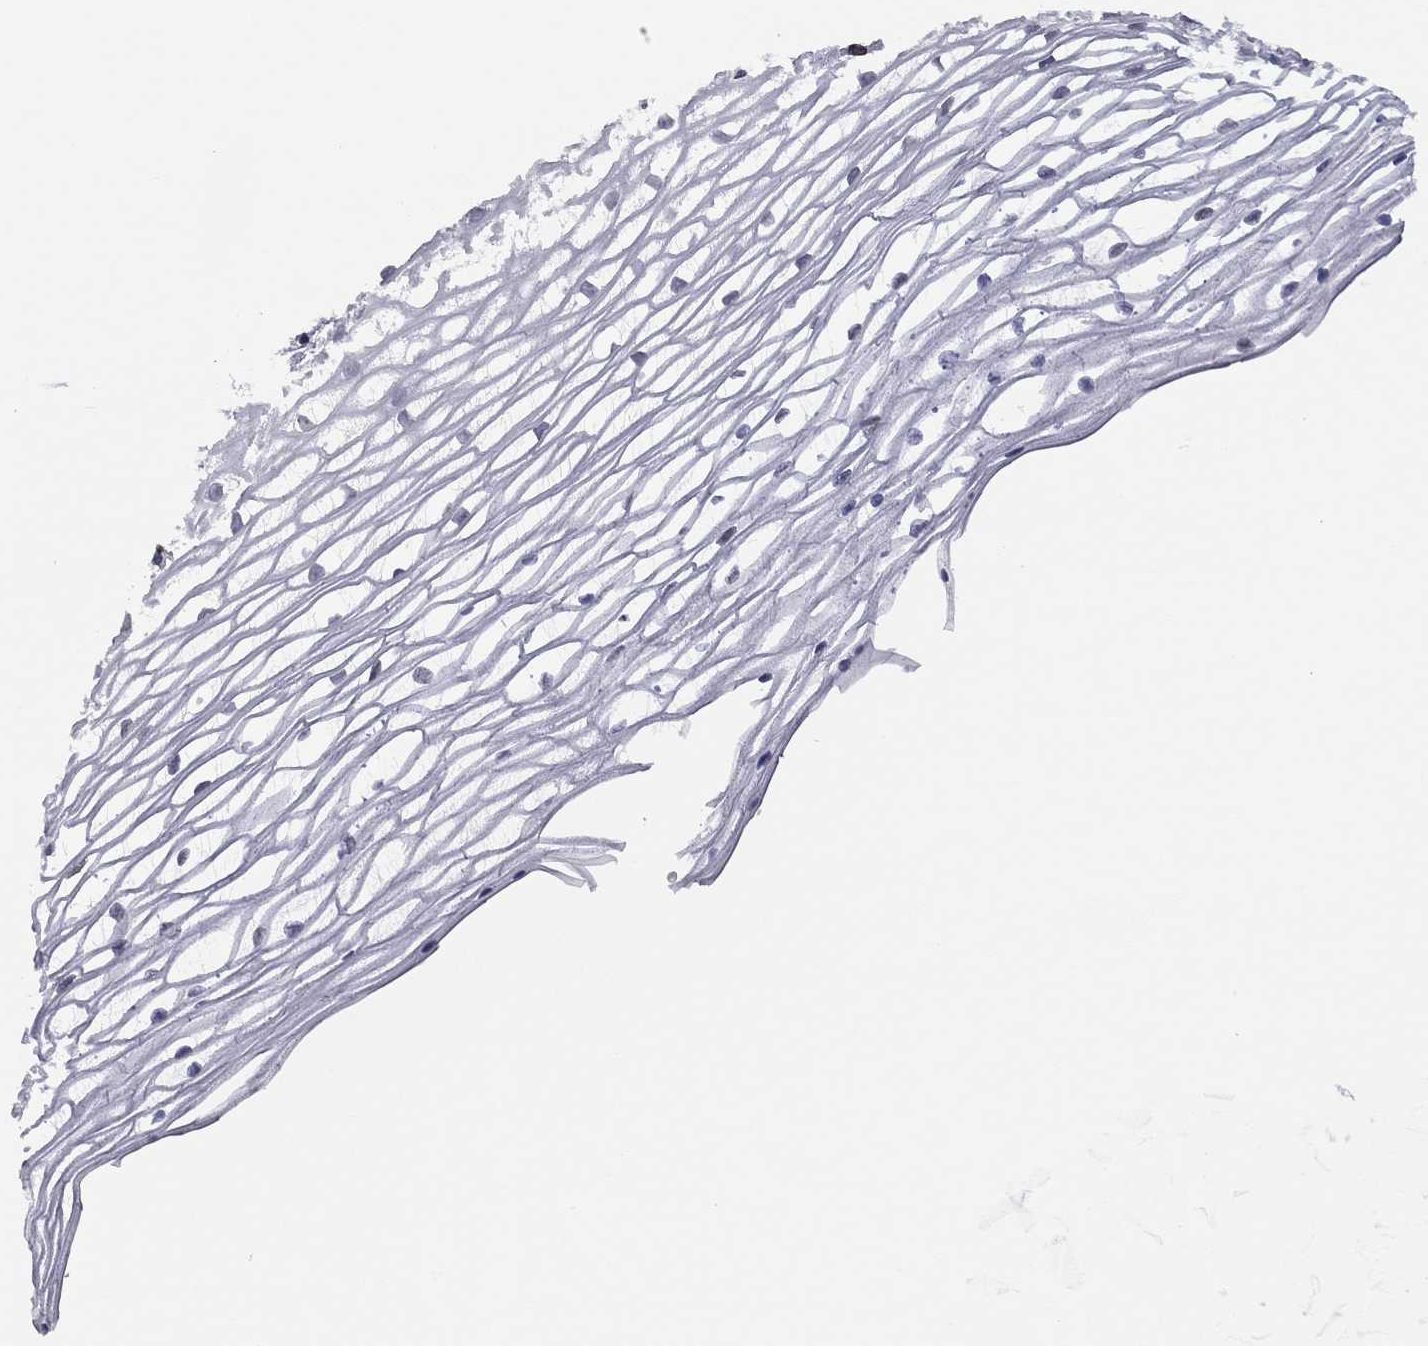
{"staining": {"intensity": "weak", "quantity": ">75%", "location": "cytoplasmic/membranous,nuclear"}, "tissue": "cervix", "cell_type": "Glandular cells", "image_type": "normal", "snomed": [{"axis": "morphology", "description": "Normal tissue, NOS"}, {"axis": "topography", "description": "Cervix"}], "caption": "Protein analysis of benign cervix exhibits weak cytoplasmic/membranous,nuclear positivity in about >75% of glandular cells.", "gene": "ESPL1", "patient": {"sex": "female", "age": 40}}